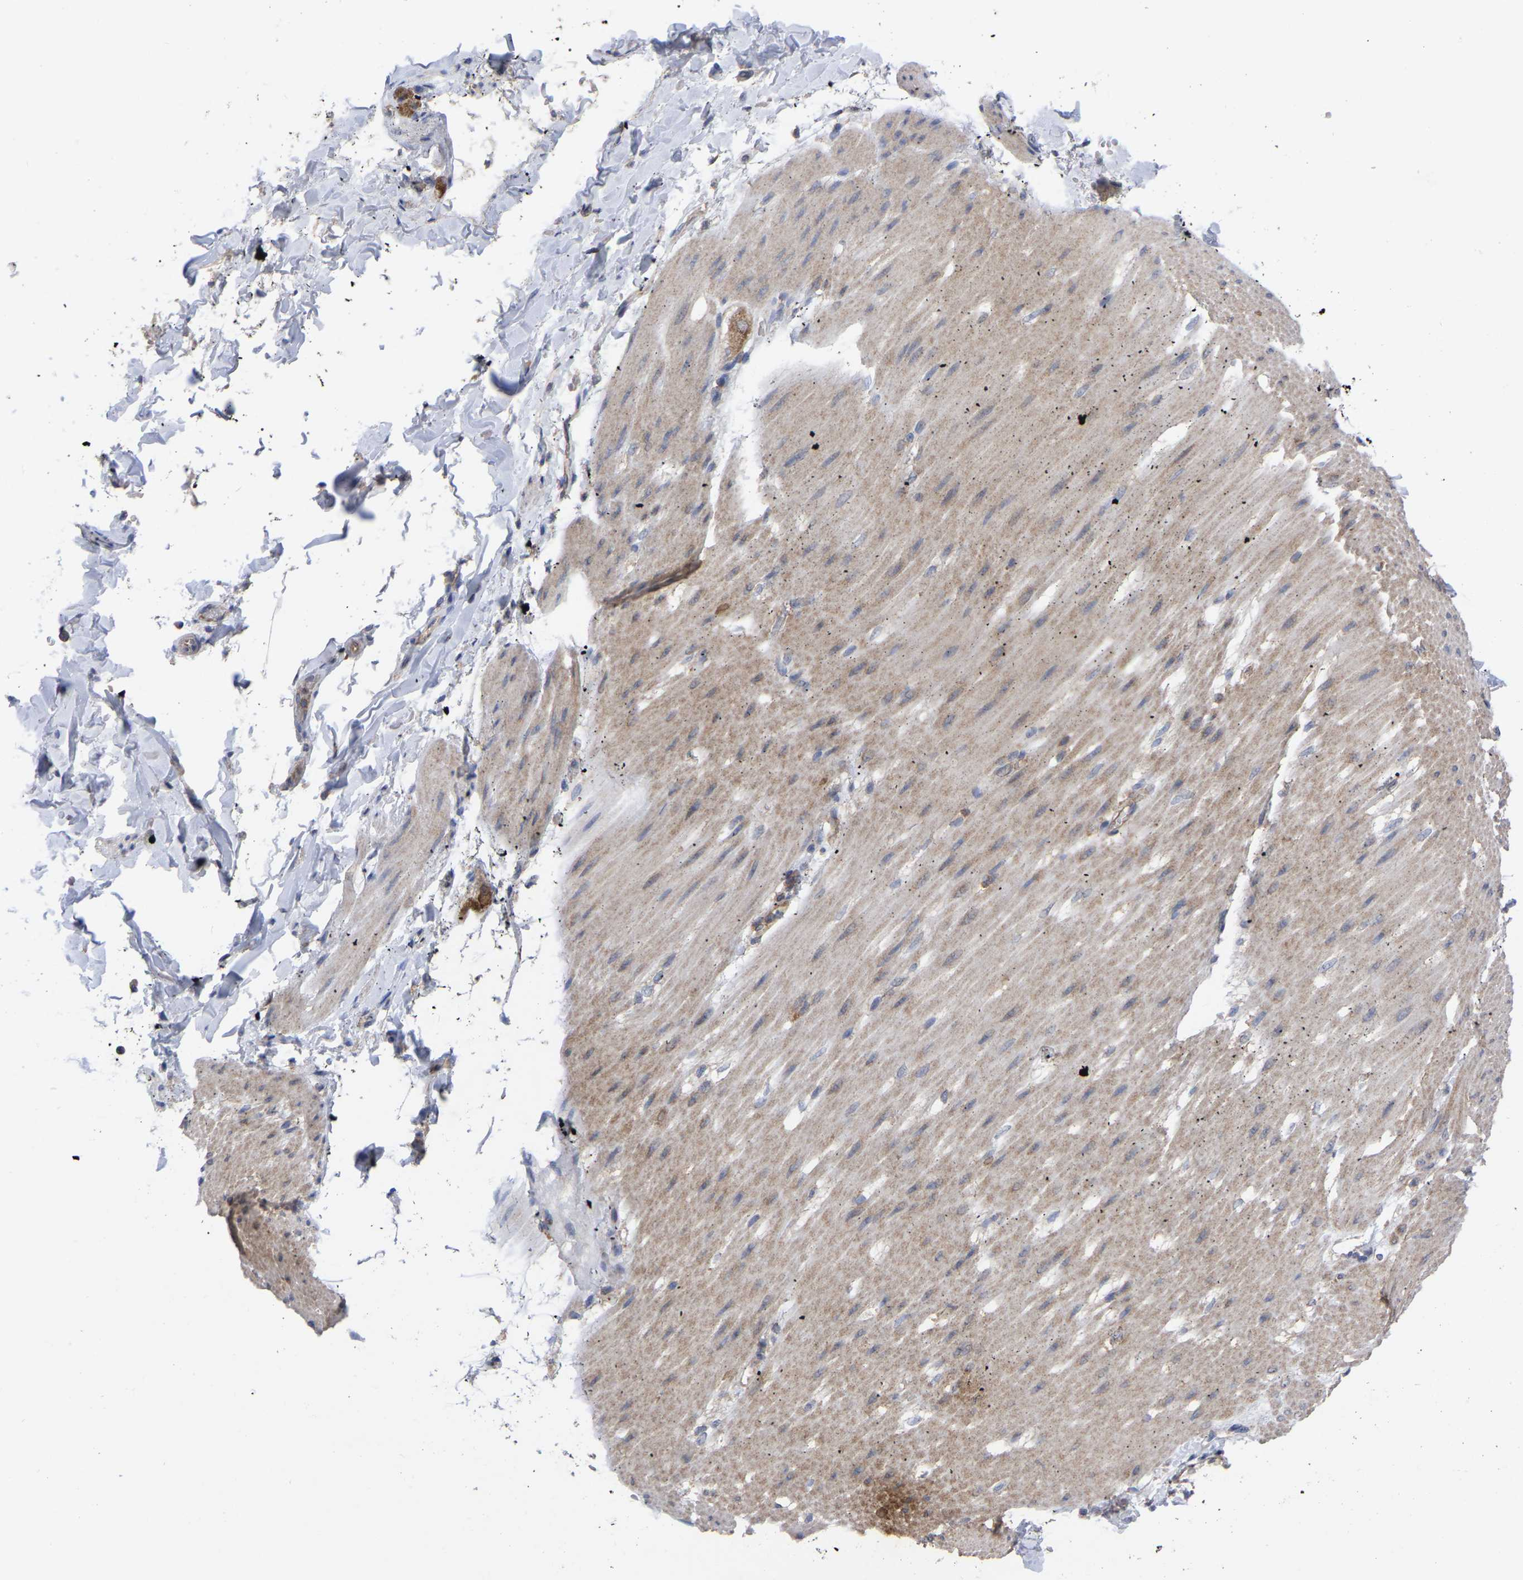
{"staining": {"intensity": "negative", "quantity": "none", "location": "none"}, "tissue": "adipose tissue", "cell_type": "Adipocytes", "image_type": "normal", "snomed": [{"axis": "morphology", "description": "Normal tissue, NOS"}, {"axis": "morphology", "description": "Adenocarcinoma, NOS"}, {"axis": "topography", "description": "Duodenum"}, {"axis": "topography", "description": "Peripheral nerve tissue"}], "caption": "This is an immunohistochemistry micrograph of normal adipose tissue. There is no positivity in adipocytes.", "gene": "TCP1", "patient": {"sex": "female", "age": 60}}